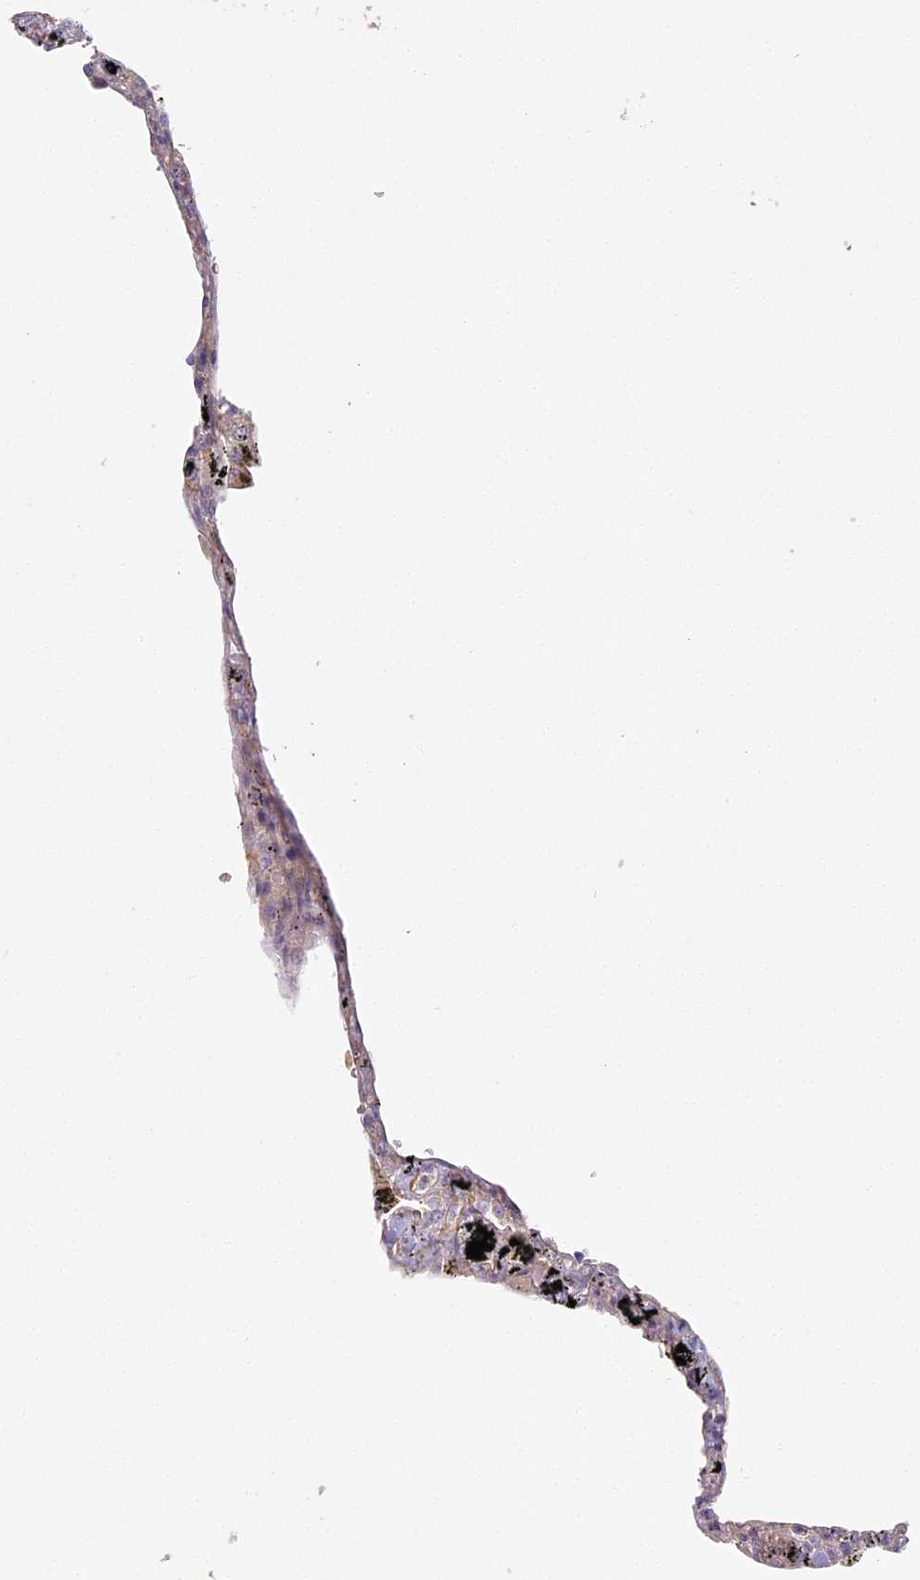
{"staining": {"intensity": "weak", "quantity": "<25%", "location": "cytoplasmic/membranous"}, "tissue": "lung", "cell_type": "Alveolar cells", "image_type": "normal", "snomed": [{"axis": "morphology", "description": "Normal tissue, NOS"}, {"axis": "topography", "description": "Lung"}], "caption": "IHC of unremarkable human lung exhibits no expression in alveolar cells.", "gene": "MED28", "patient": {"sex": "male", "age": 59}}